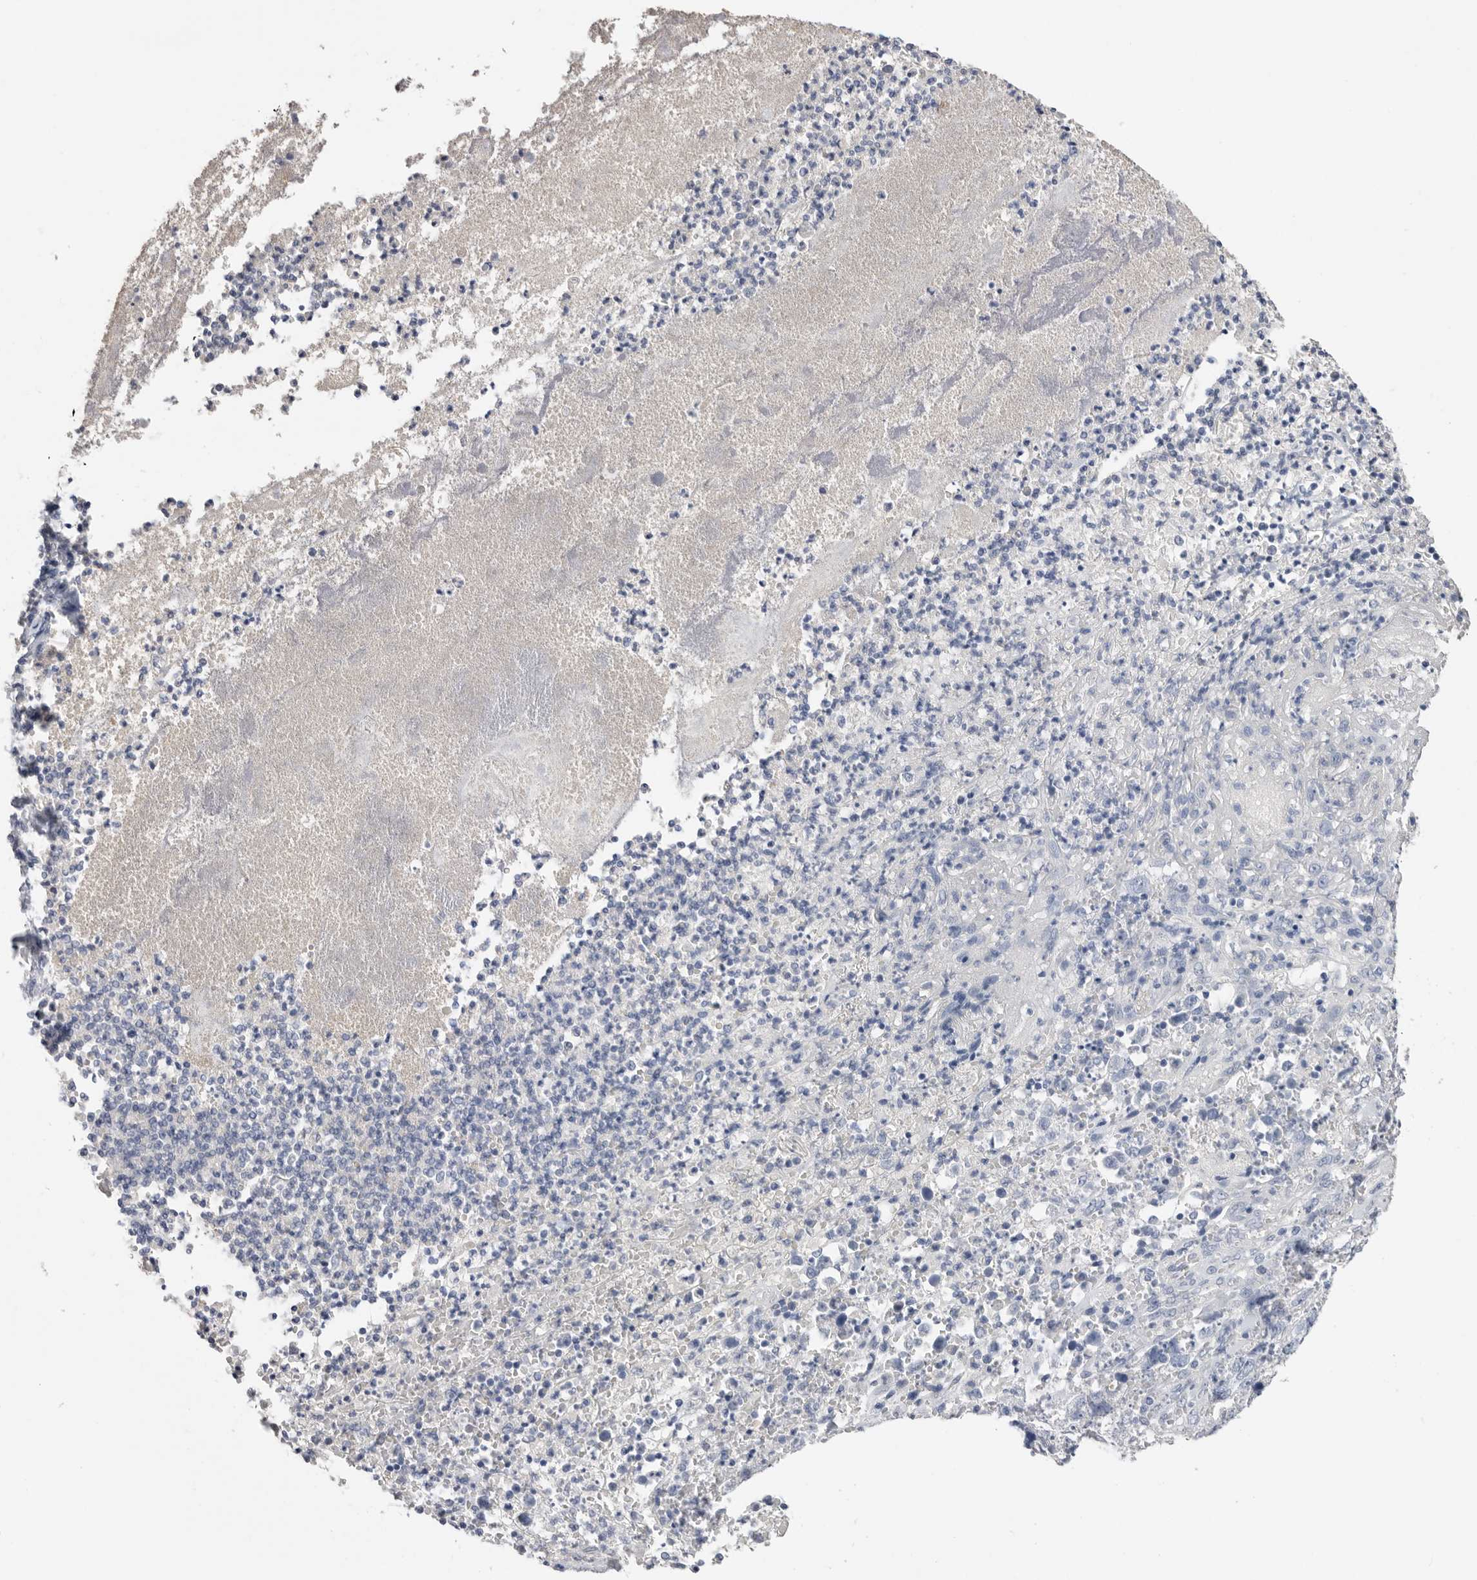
{"staining": {"intensity": "negative", "quantity": "none", "location": "none"}, "tissue": "stomach cancer", "cell_type": "Tumor cells", "image_type": "cancer", "snomed": [{"axis": "morphology", "description": "Adenocarcinoma, NOS"}, {"axis": "topography", "description": "Stomach"}], "caption": "DAB immunohistochemical staining of human stomach cancer (adenocarcinoma) exhibits no significant positivity in tumor cells.", "gene": "APOA2", "patient": {"sex": "male", "age": 48}}